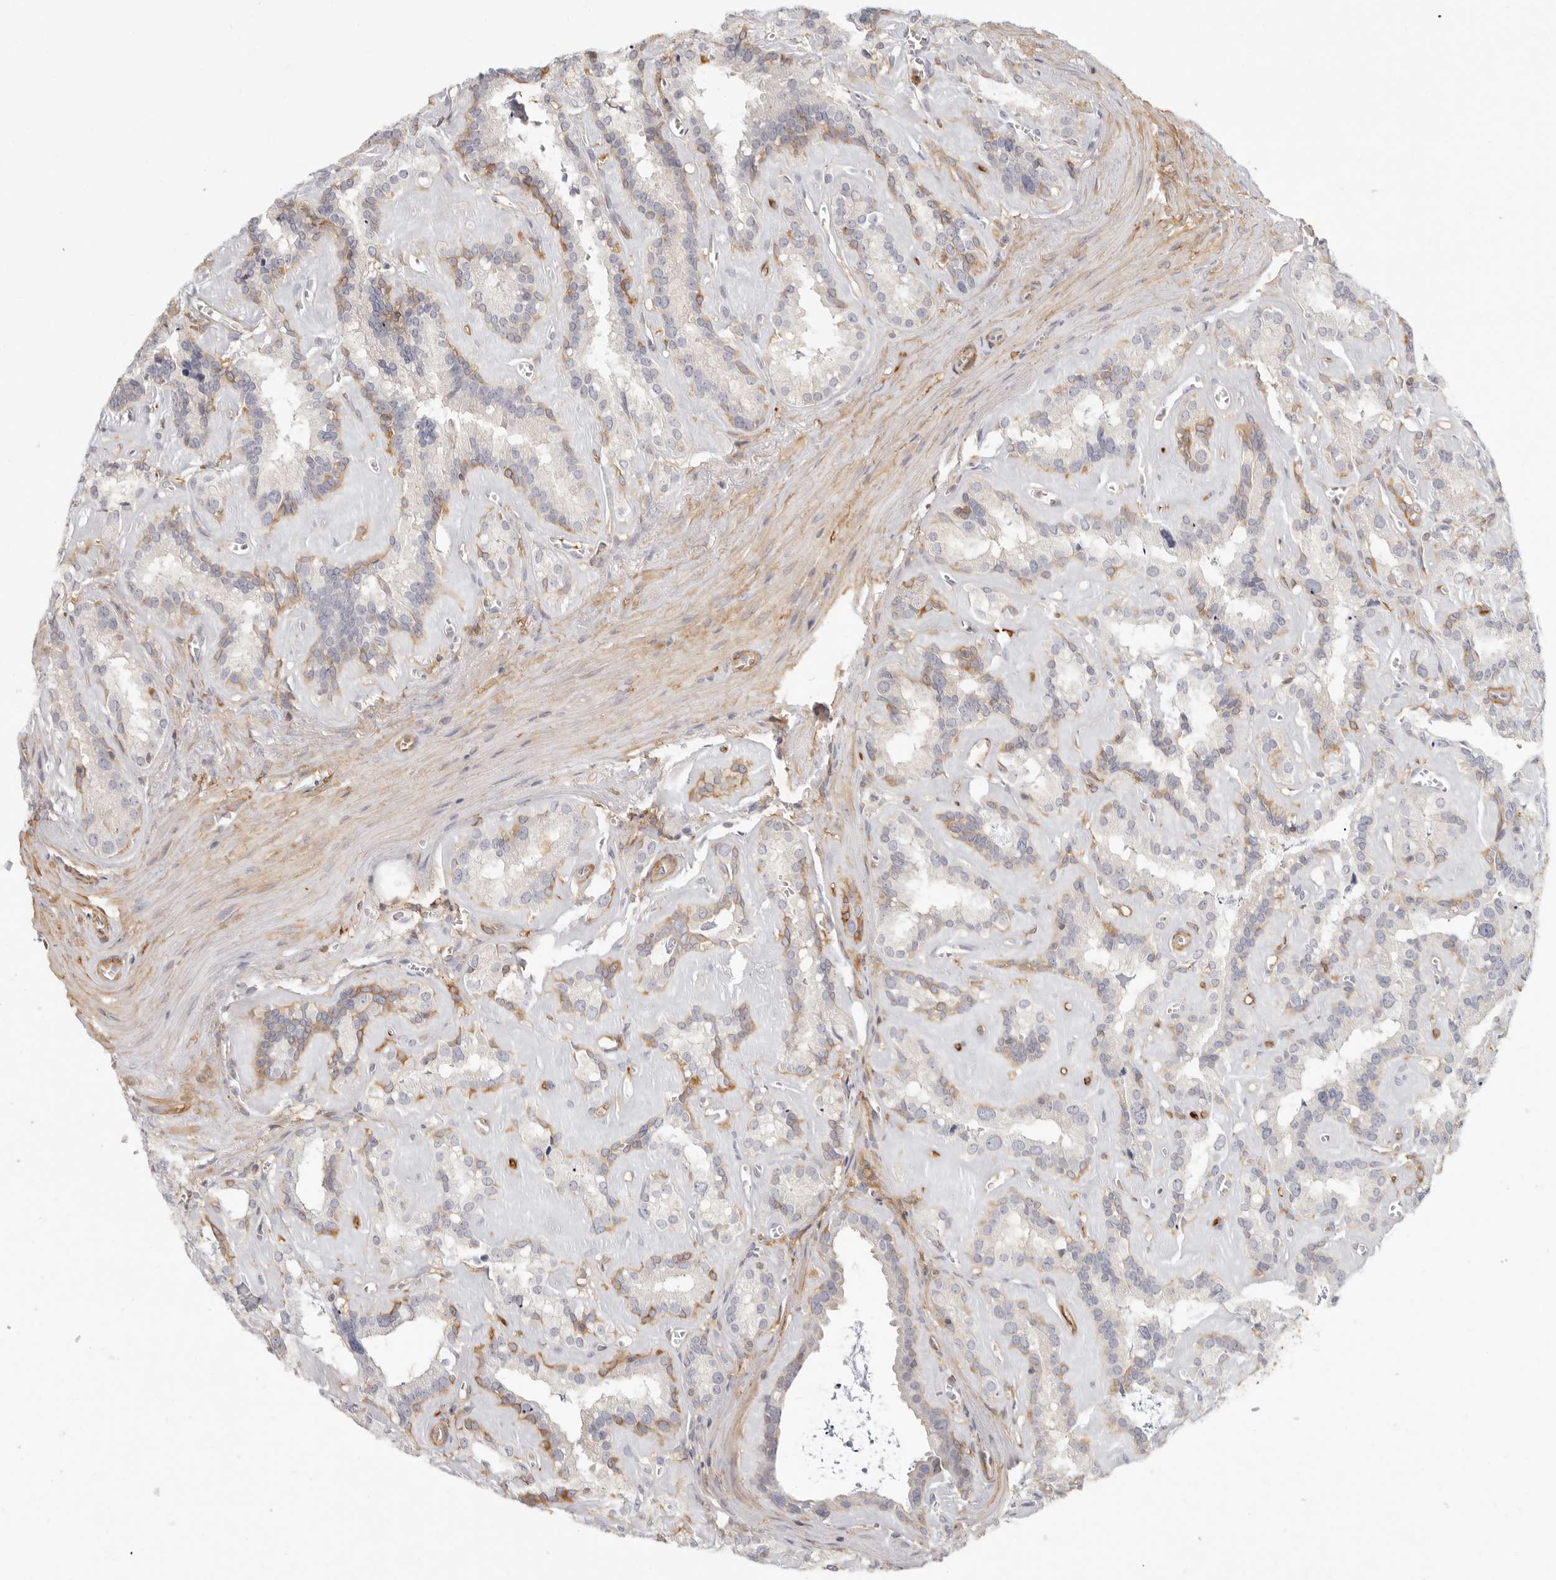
{"staining": {"intensity": "weak", "quantity": "25%-75%", "location": "cytoplasmic/membranous"}, "tissue": "seminal vesicle", "cell_type": "Glandular cells", "image_type": "normal", "snomed": [{"axis": "morphology", "description": "Normal tissue, NOS"}, {"axis": "topography", "description": "Prostate"}, {"axis": "topography", "description": "Seminal veicle"}], "caption": "A micrograph of seminal vesicle stained for a protein exhibits weak cytoplasmic/membranous brown staining in glandular cells. (DAB (3,3'-diaminobenzidine) IHC, brown staining for protein, blue staining for nuclei).", "gene": "NIBAN1", "patient": {"sex": "male", "age": 59}}